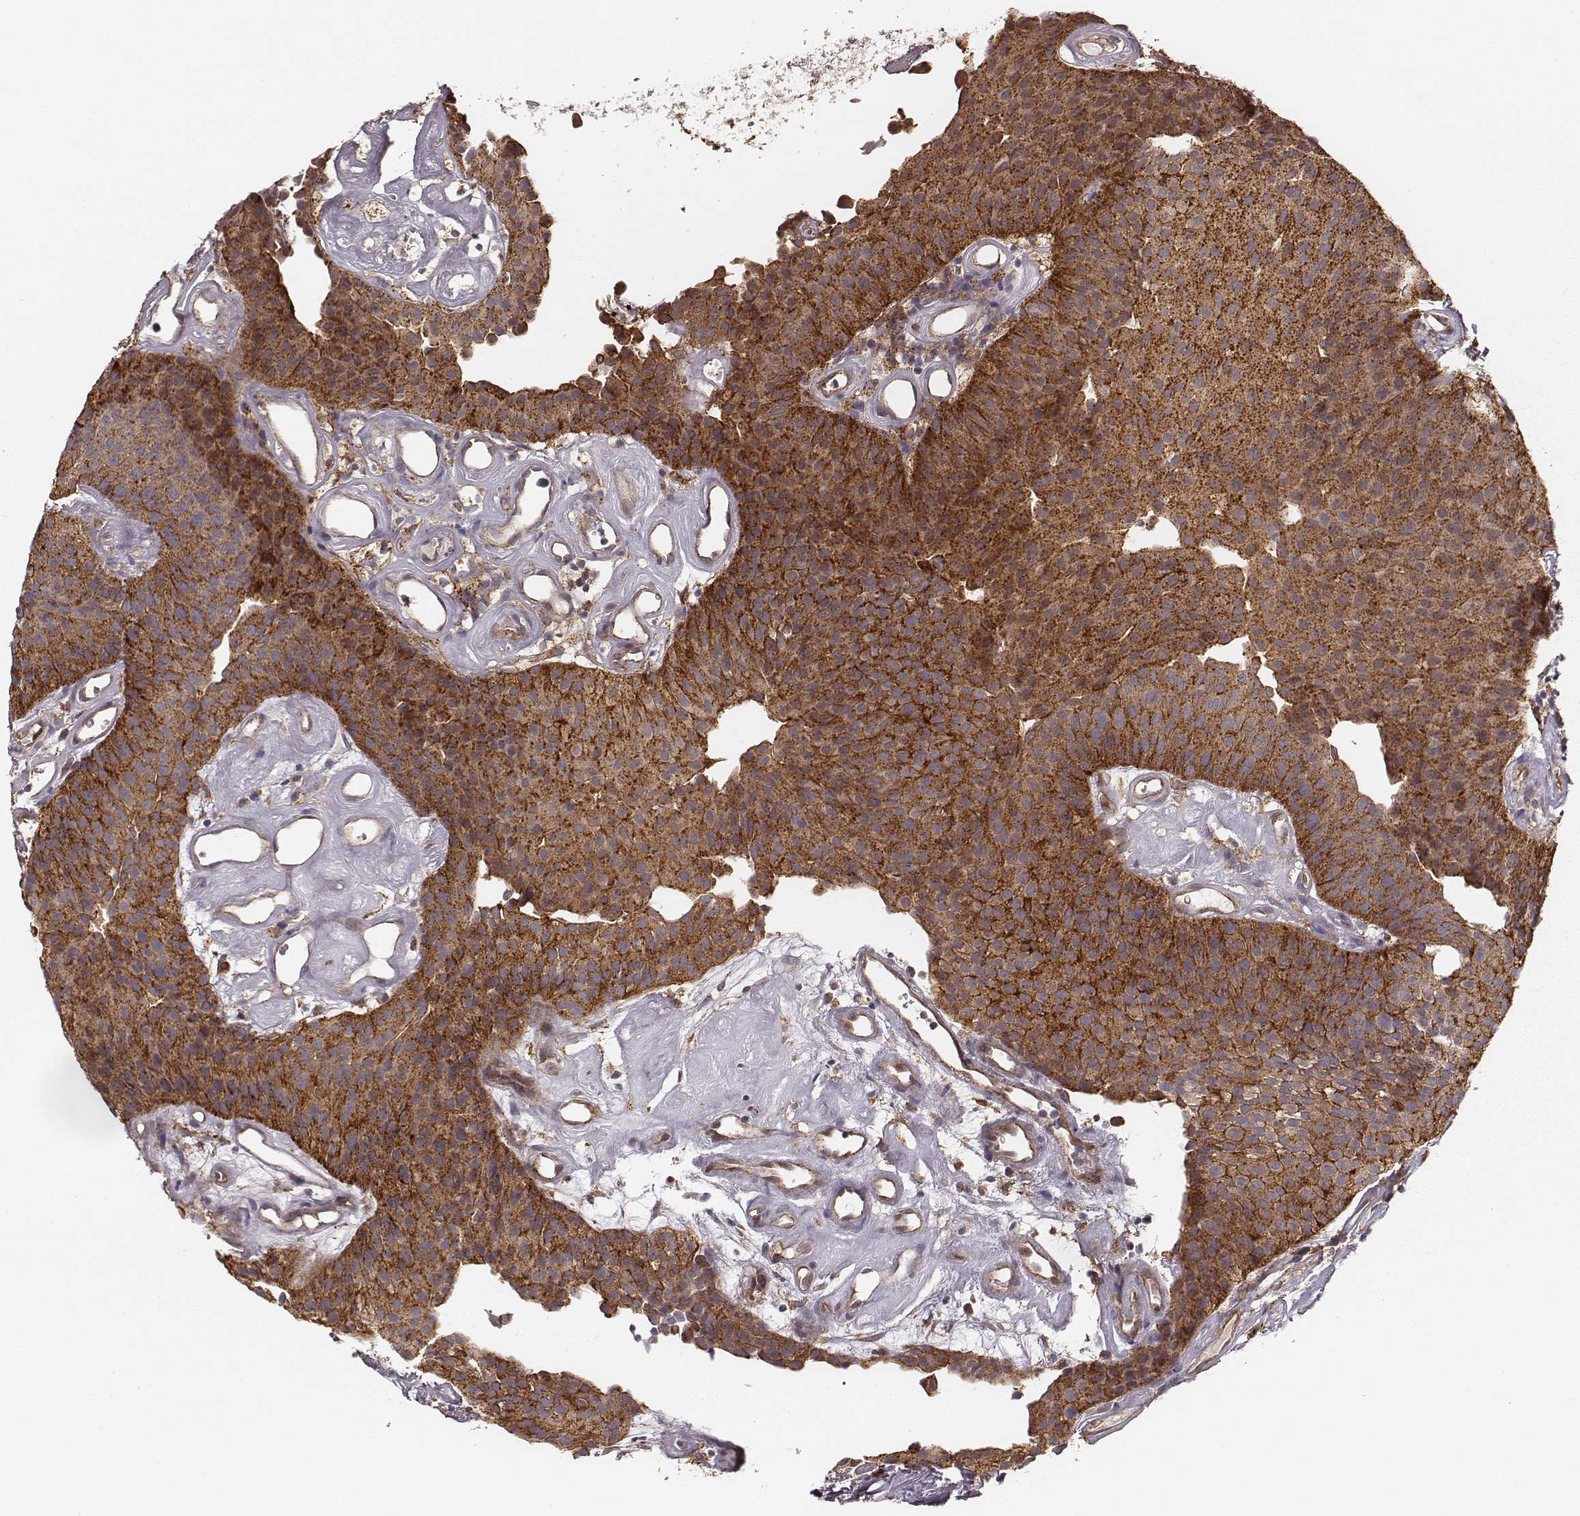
{"staining": {"intensity": "strong", "quantity": ">75%", "location": "cytoplasmic/membranous"}, "tissue": "urothelial cancer", "cell_type": "Tumor cells", "image_type": "cancer", "snomed": [{"axis": "morphology", "description": "Urothelial carcinoma, Low grade"}, {"axis": "topography", "description": "Urinary bladder"}], "caption": "An image of urothelial cancer stained for a protein exhibits strong cytoplasmic/membranous brown staining in tumor cells. (IHC, brightfield microscopy, high magnification).", "gene": "VPS26A", "patient": {"sex": "female", "age": 87}}